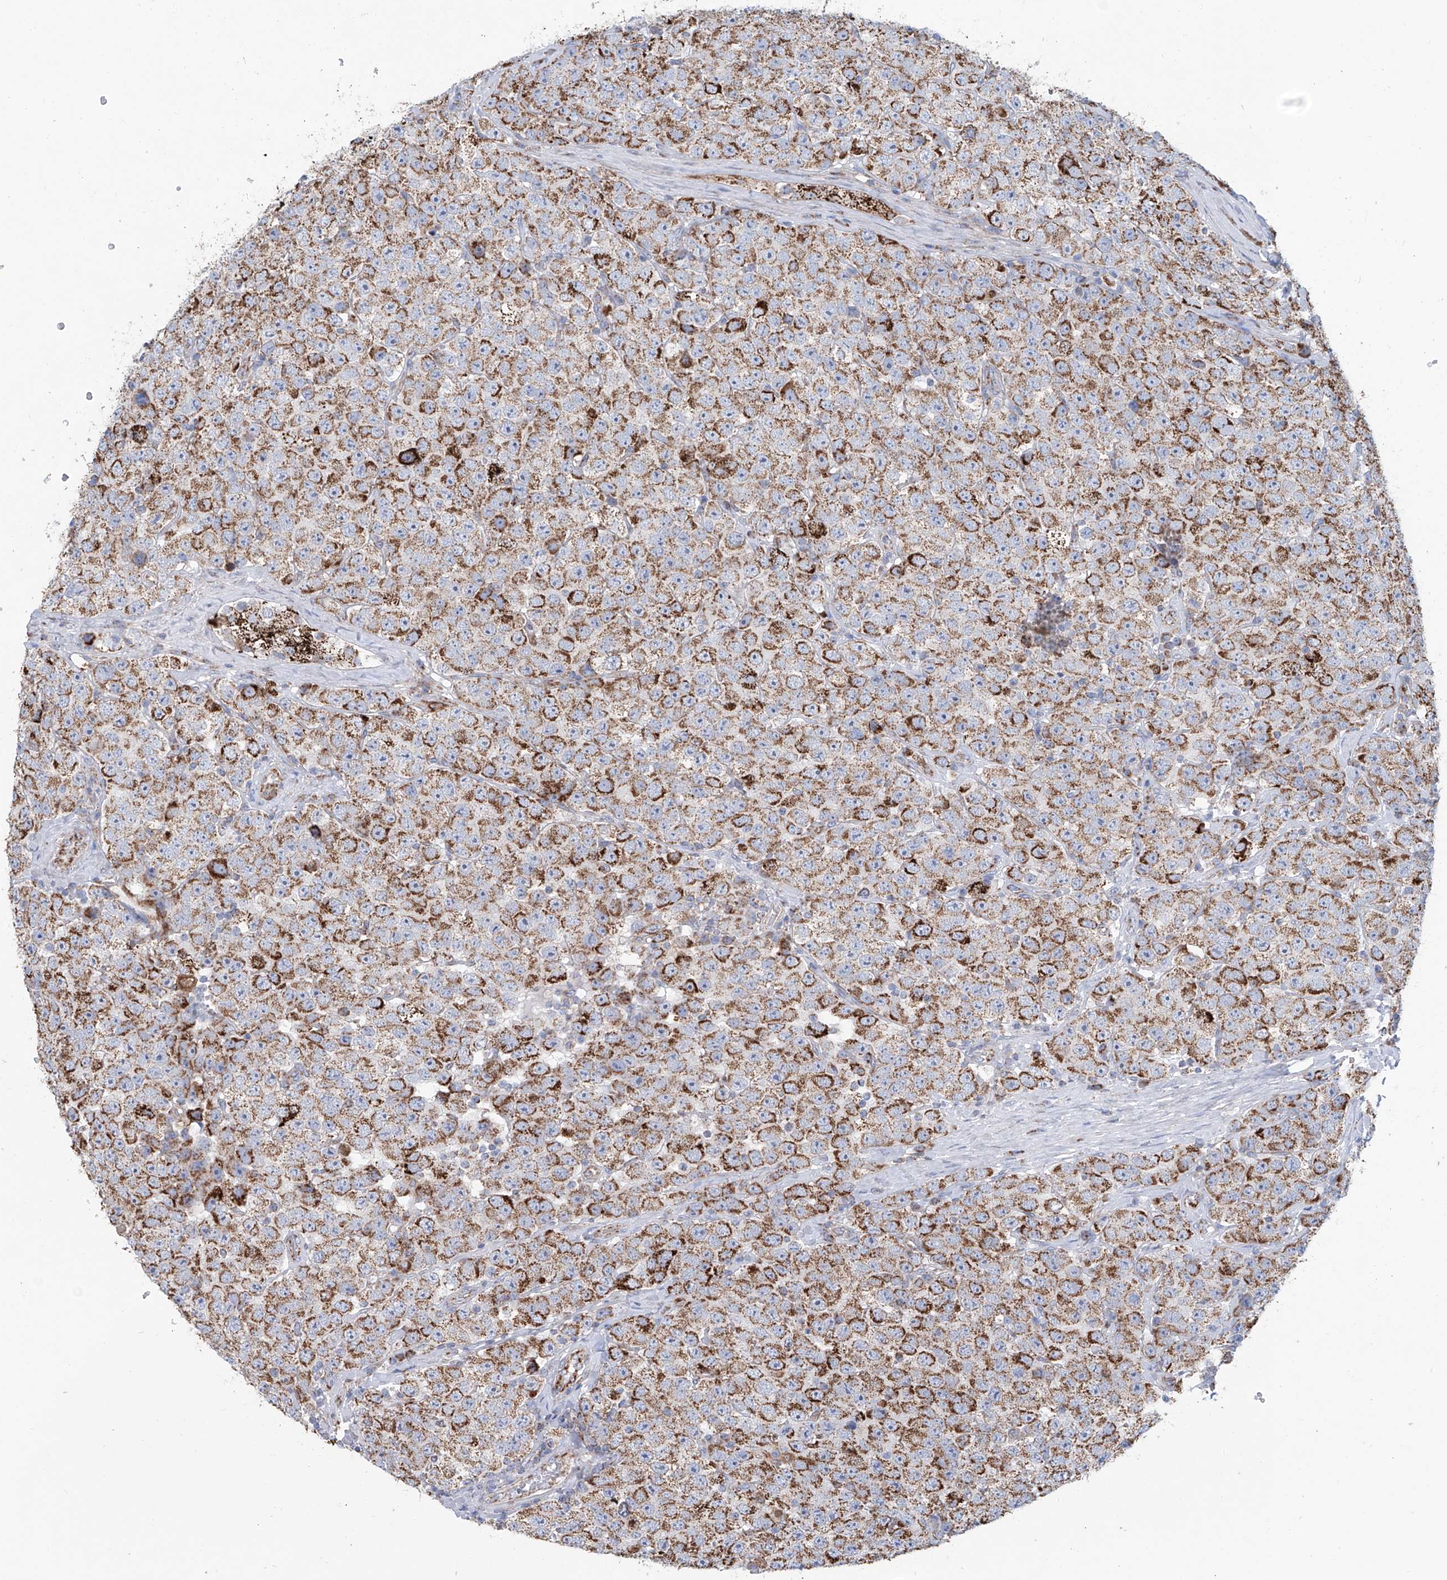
{"staining": {"intensity": "strong", "quantity": "25%-75%", "location": "cytoplasmic/membranous"}, "tissue": "testis cancer", "cell_type": "Tumor cells", "image_type": "cancer", "snomed": [{"axis": "morphology", "description": "Seminoma, NOS"}, {"axis": "topography", "description": "Testis"}], "caption": "Testis cancer (seminoma) tissue exhibits strong cytoplasmic/membranous positivity in about 25%-75% of tumor cells", "gene": "ALDH6A1", "patient": {"sex": "male", "age": 28}}